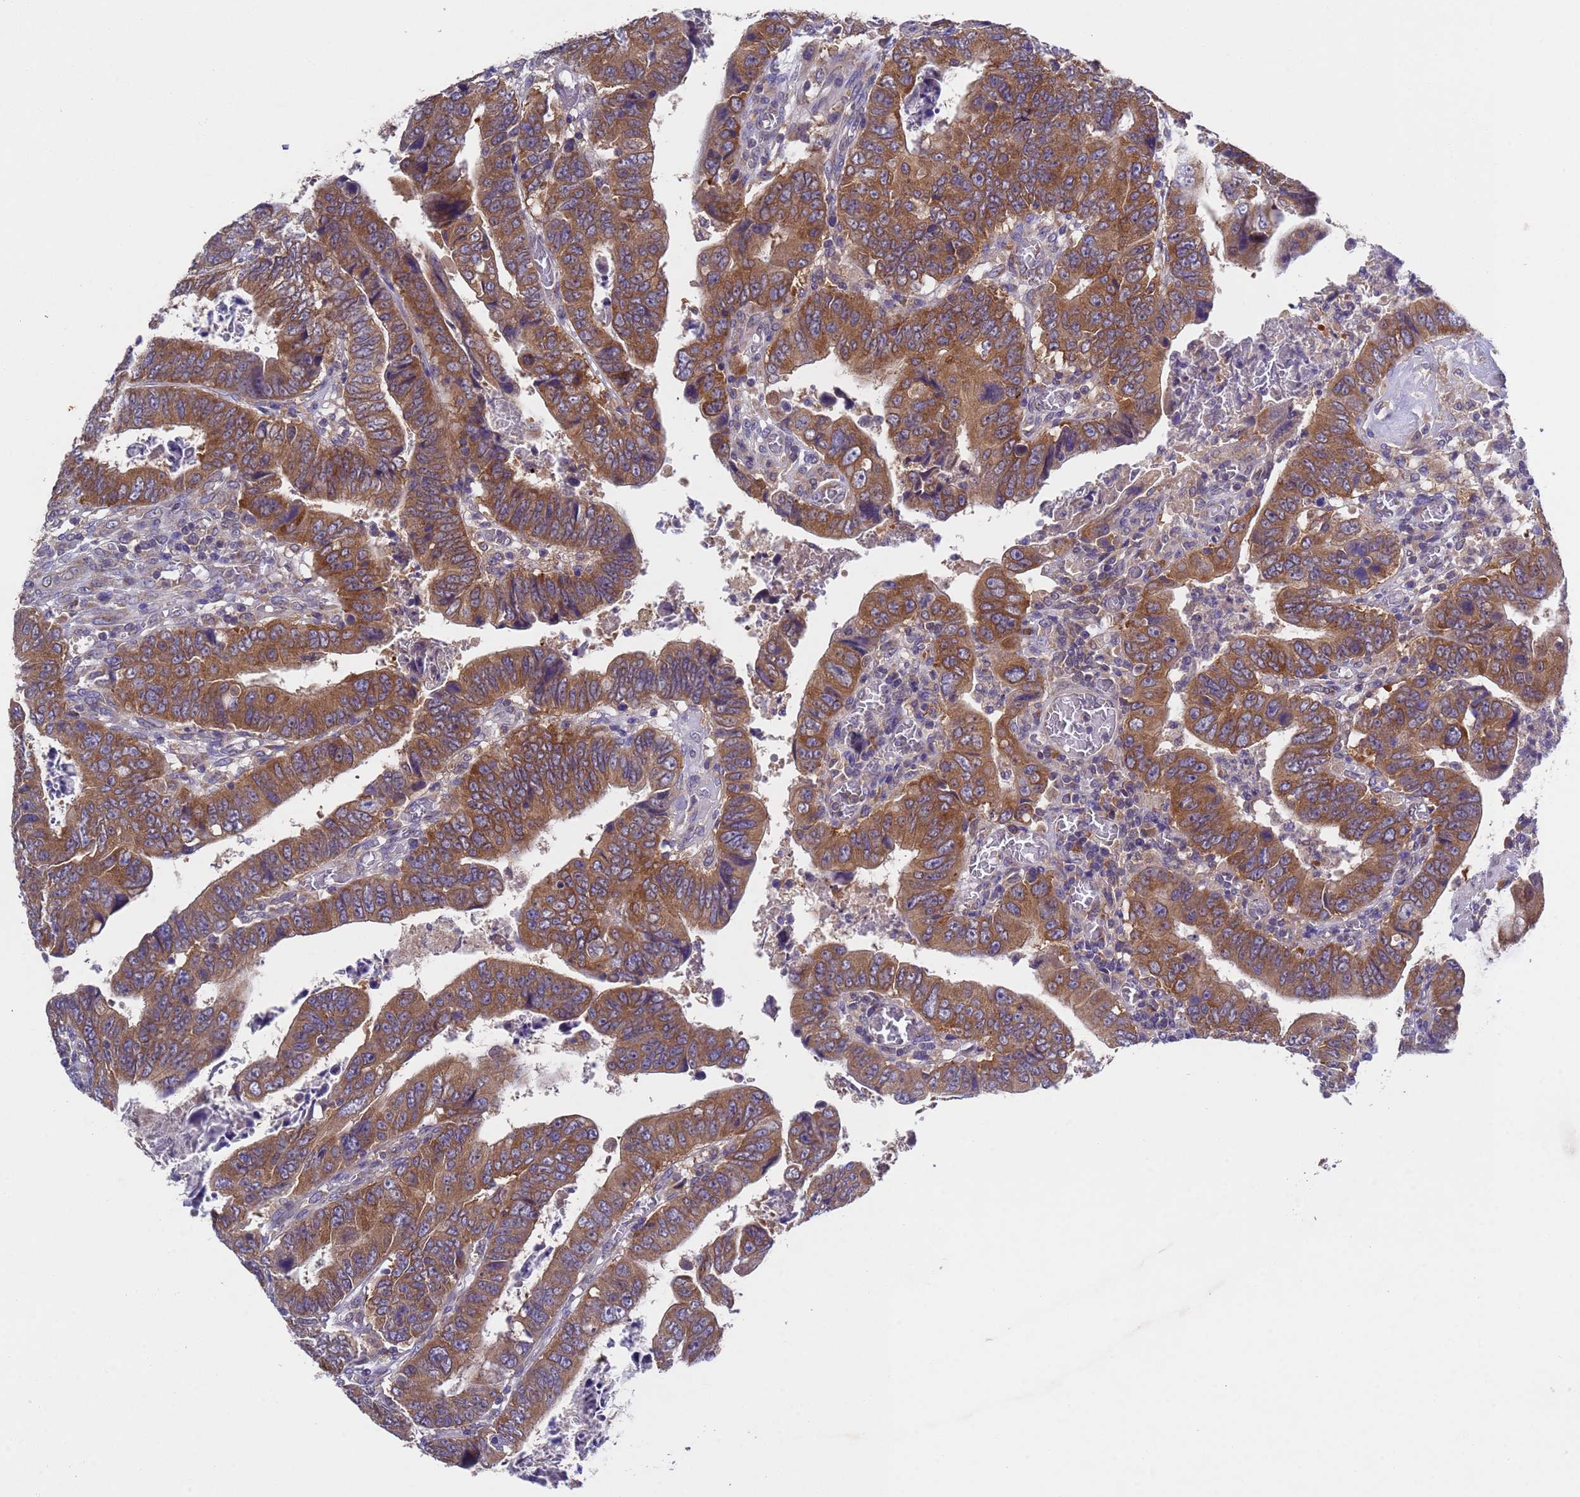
{"staining": {"intensity": "moderate", "quantity": ">75%", "location": "cytoplasmic/membranous"}, "tissue": "colorectal cancer", "cell_type": "Tumor cells", "image_type": "cancer", "snomed": [{"axis": "morphology", "description": "Normal tissue, NOS"}, {"axis": "morphology", "description": "Adenocarcinoma, NOS"}, {"axis": "topography", "description": "Rectum"}], "caption": "High-power microscopy captured an immunohistochemistry image of colorectal cancer (adenocarcinoma), revealing moderate cytoplasmic/membranous expression in about >75% of tumor cells. (IHC, brightfield microscopy, high magnification).", "gene": "DCAF12L2", "patient": {"sex": "female", "age": 65}}